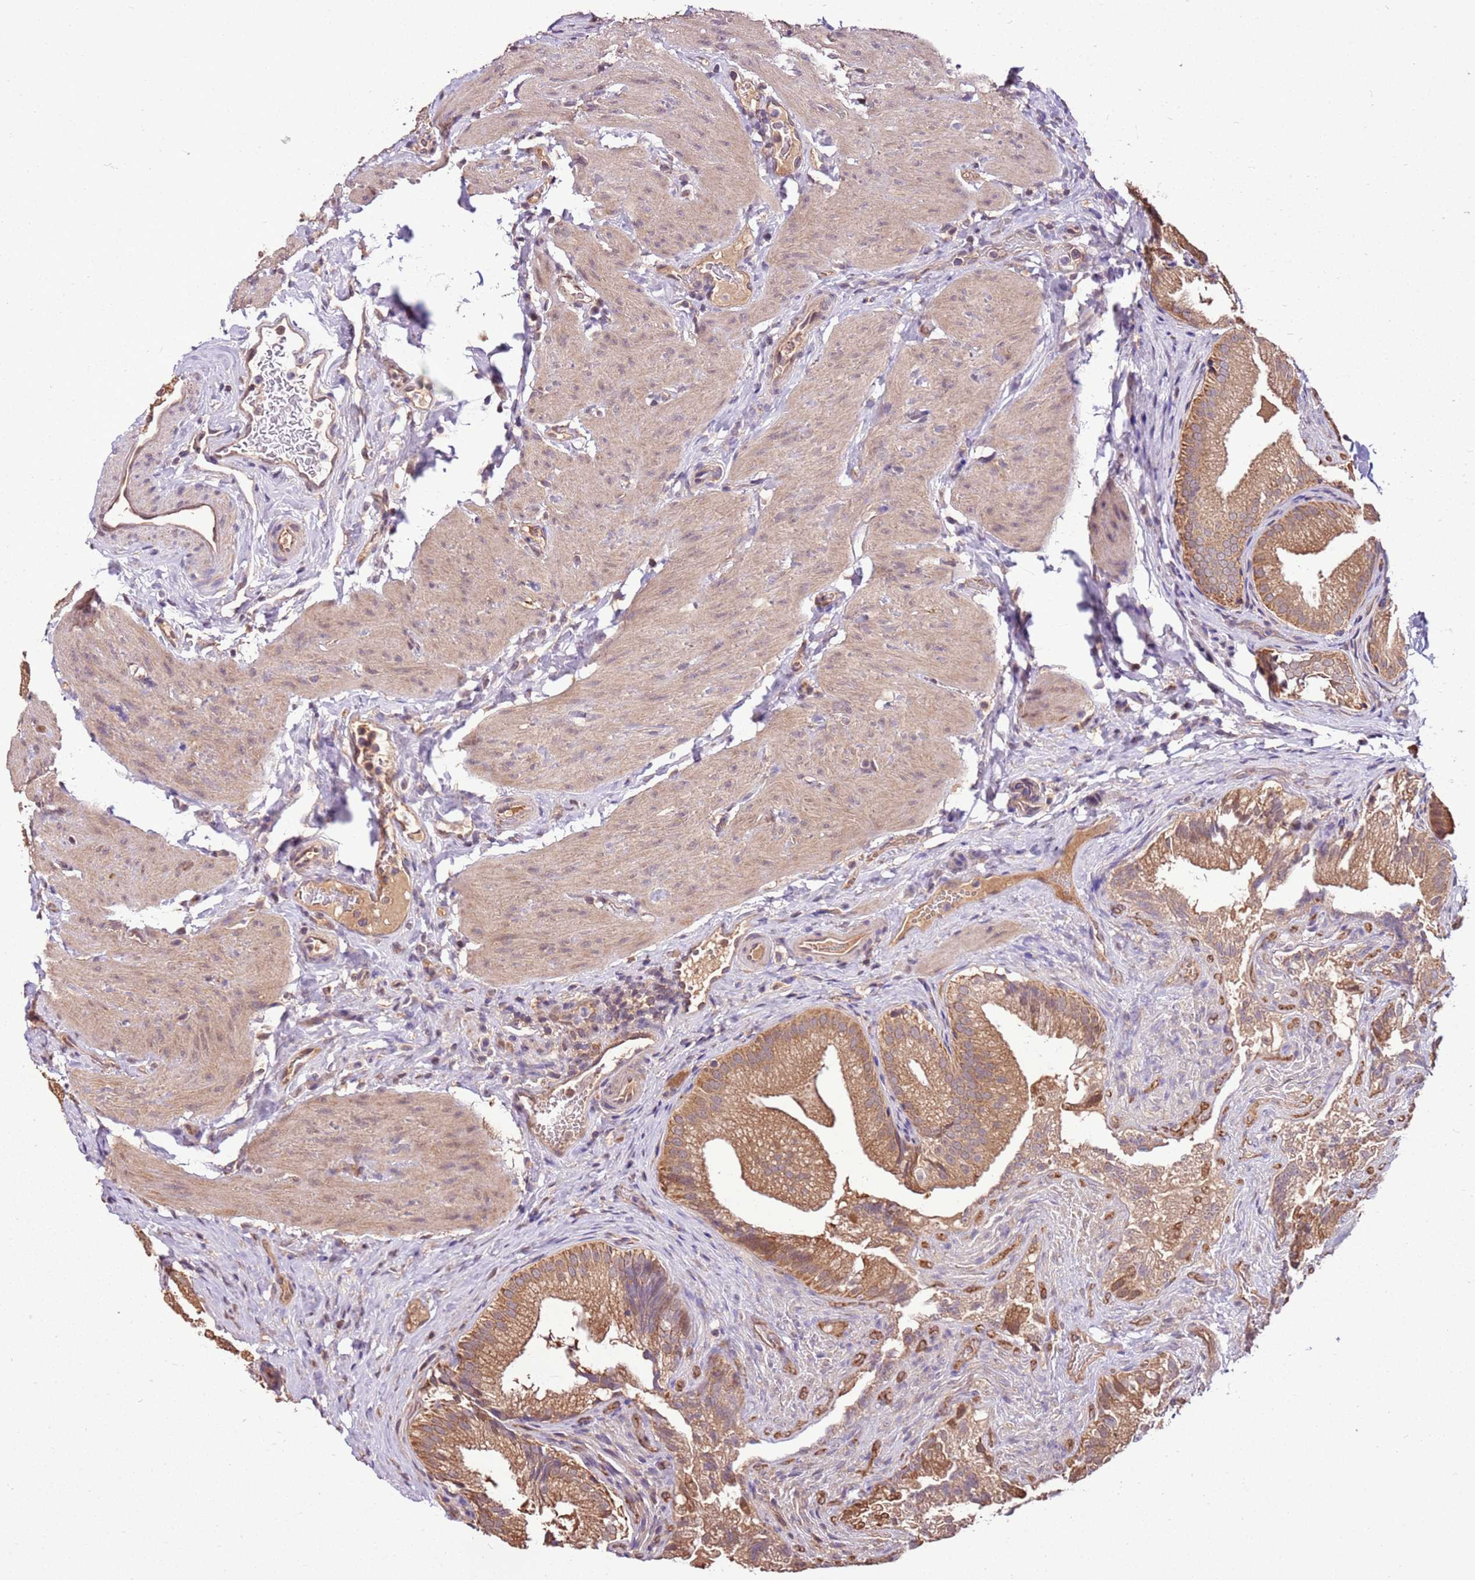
{"staining": {"intensity": "moderate", "quantity": ">75%", "location": "cytoplasmic/membranous"}, "tissue": "gallbladder", "cell_type": "Glandular cells", "image_type": "normal", "snomed": [{"axis": "morphology", "description": "Normal tissue, NOS"}, {"axis": "topography", "description": "Gallbladder"}], "caption": "Normal gallbladder was stained to show a protein in brown. There is medium levels of moderate cytoplasmic/membranous staining in approximately >75% of glandular cells.", "gene": "BBS5", "patient": {"sex": "female", "age": 30}}